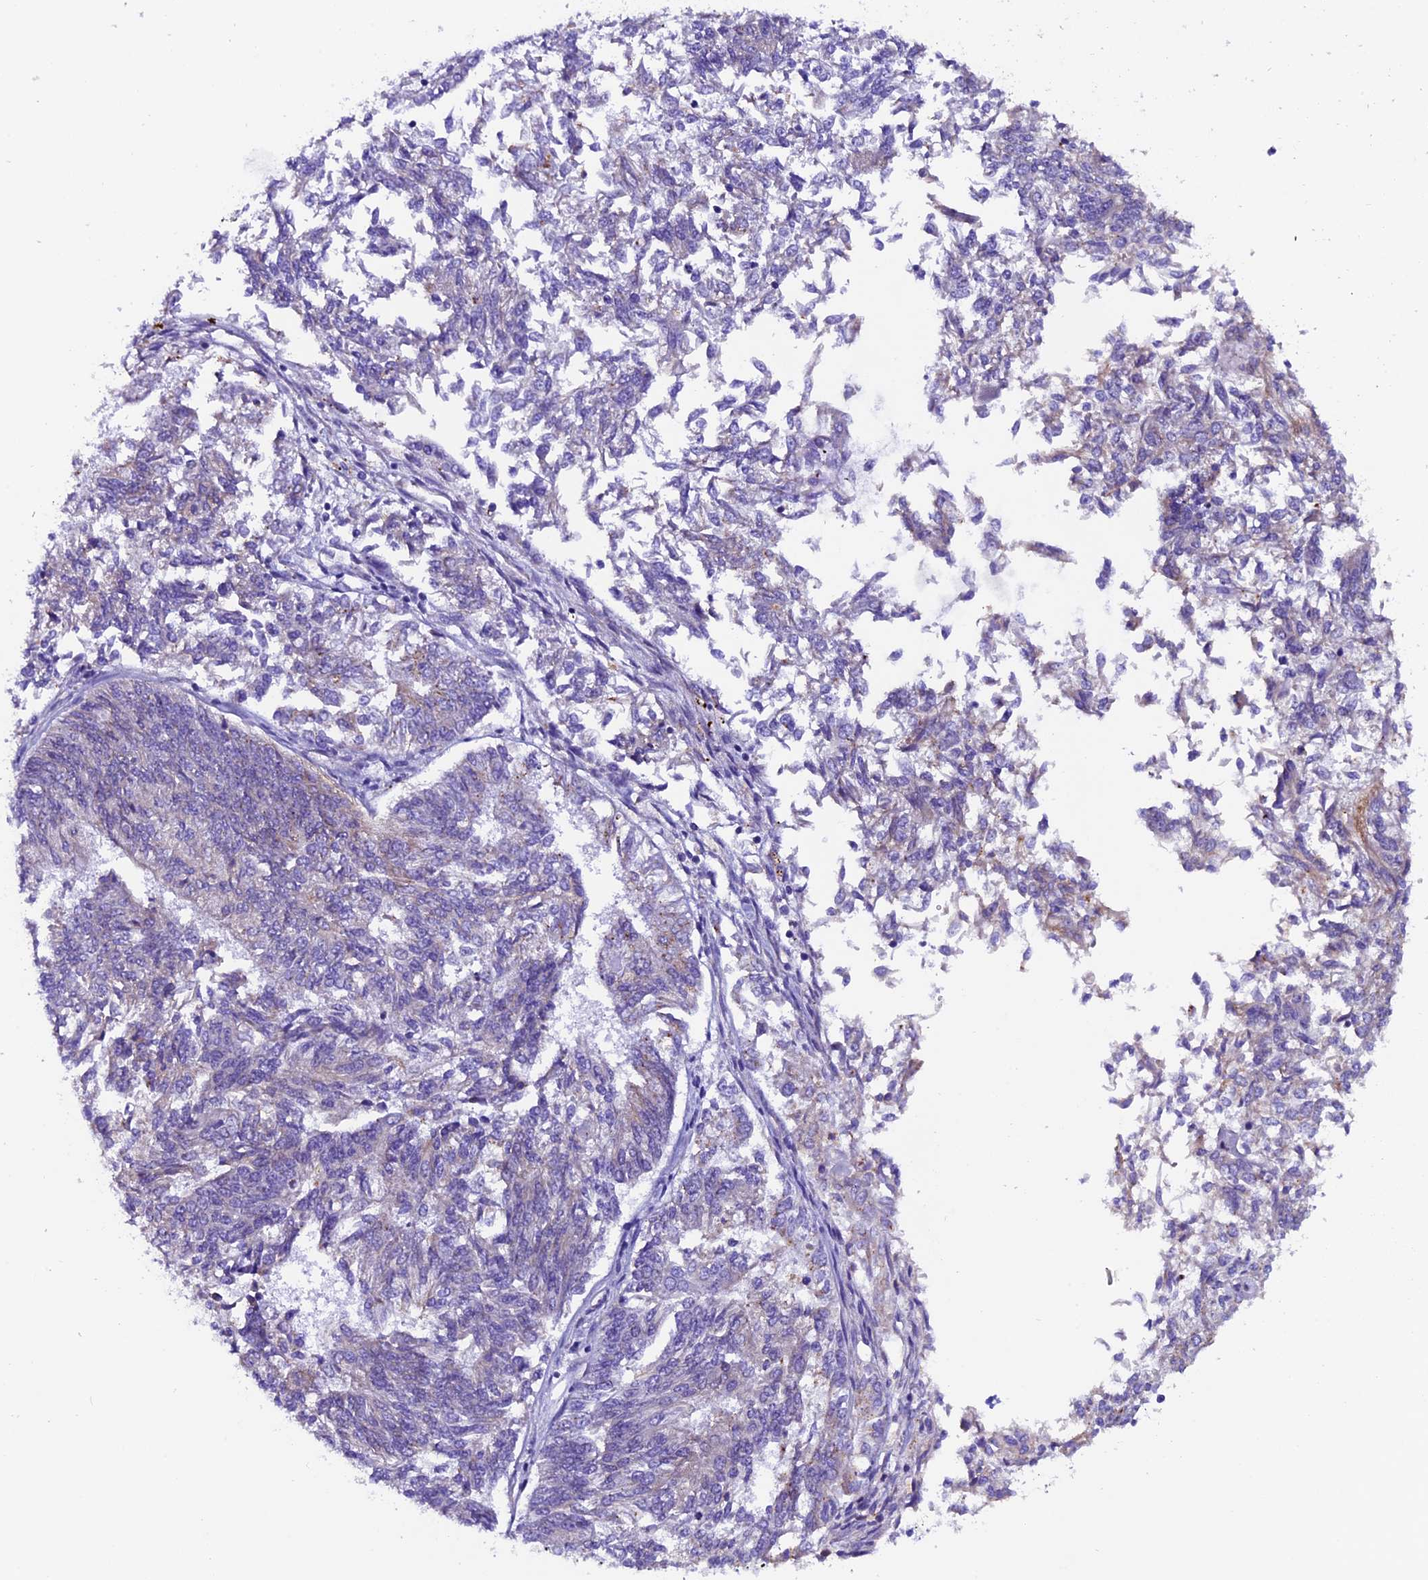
{"staining": {"intensity": "weak", "quantity": "<25%", "location": "cytoplasmic/membranous"}, "tissue": "endometrial cancer", "cell_type": "Tumor cells", "image_type": "cancer", "snomed": [{"axis": "morphology", "description": "Adenocarcinoma, NOS"}, {"axis": "topography", "description": "Endometrium"}], "caption": "This is a histopathology image of immunohistochemistry (IHC) staining of endometrial adenocarcinoma, which shows no expression in tumor cells. The staining is performed using DAB brown chromogen with nuclei counter-stained in using hematoxylin.", "gene": "COMTD1", "patient": {"sex": "female", "age": 58}}